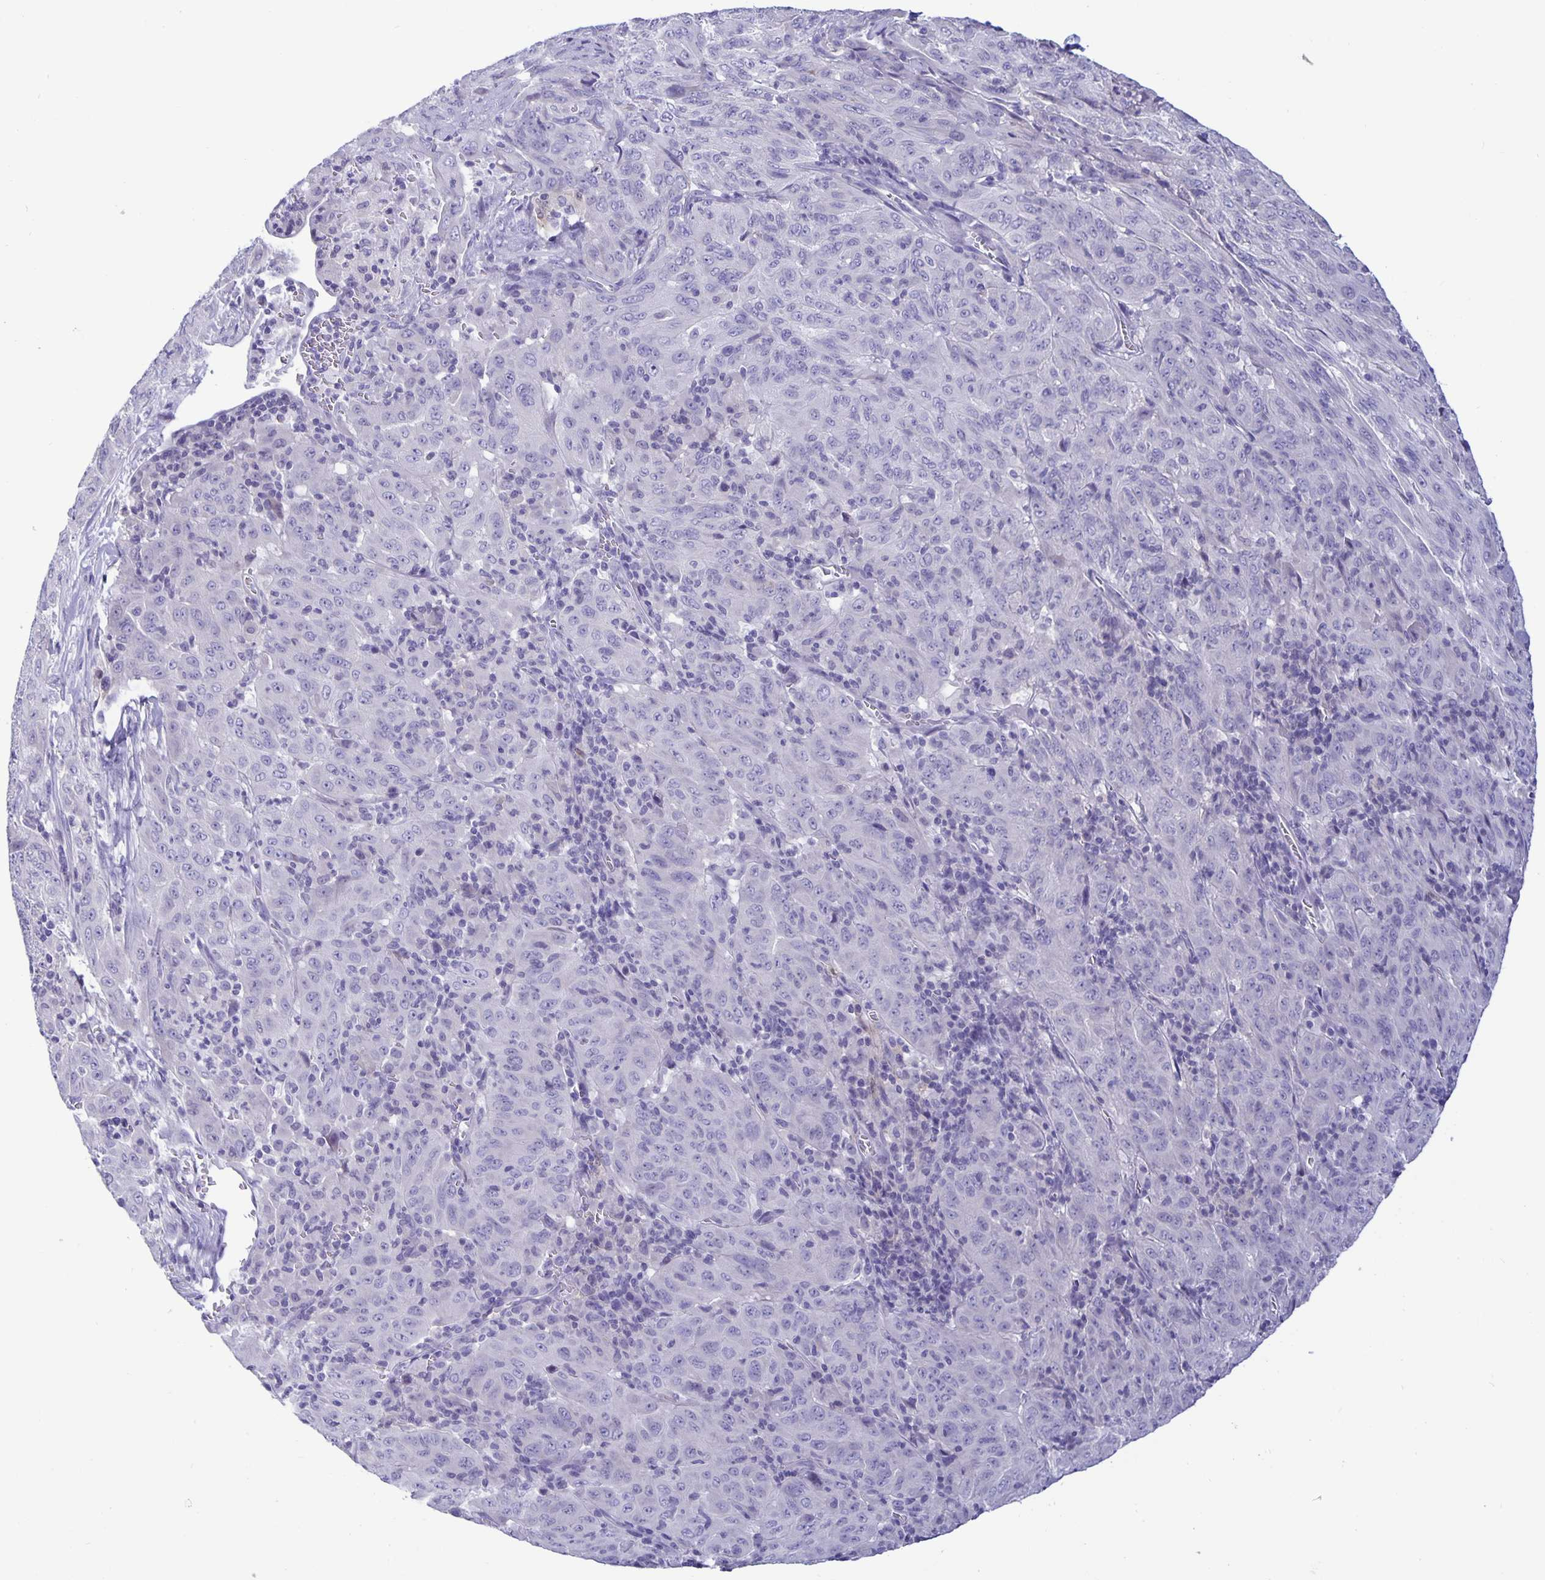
{"staining": {"intensity": "negative", "quantity": "none", "location": "none"}, "tissue": "pancreatic cancer", "cell_type": "Tumor cells", "image_type": "cancer", "snomed": [{"axis": "morphology", "description": "Adenocarcinoma, NOS"}, {"axis": "topography", "description": "Pancreas"}], "caption": "Adenocarcinoma (pancreatic) stained for a protein using immunohistochemistry reveals no expression tumor cells.", "gene": "ERMN", "patient": {"sex": "male", "age": 63}}